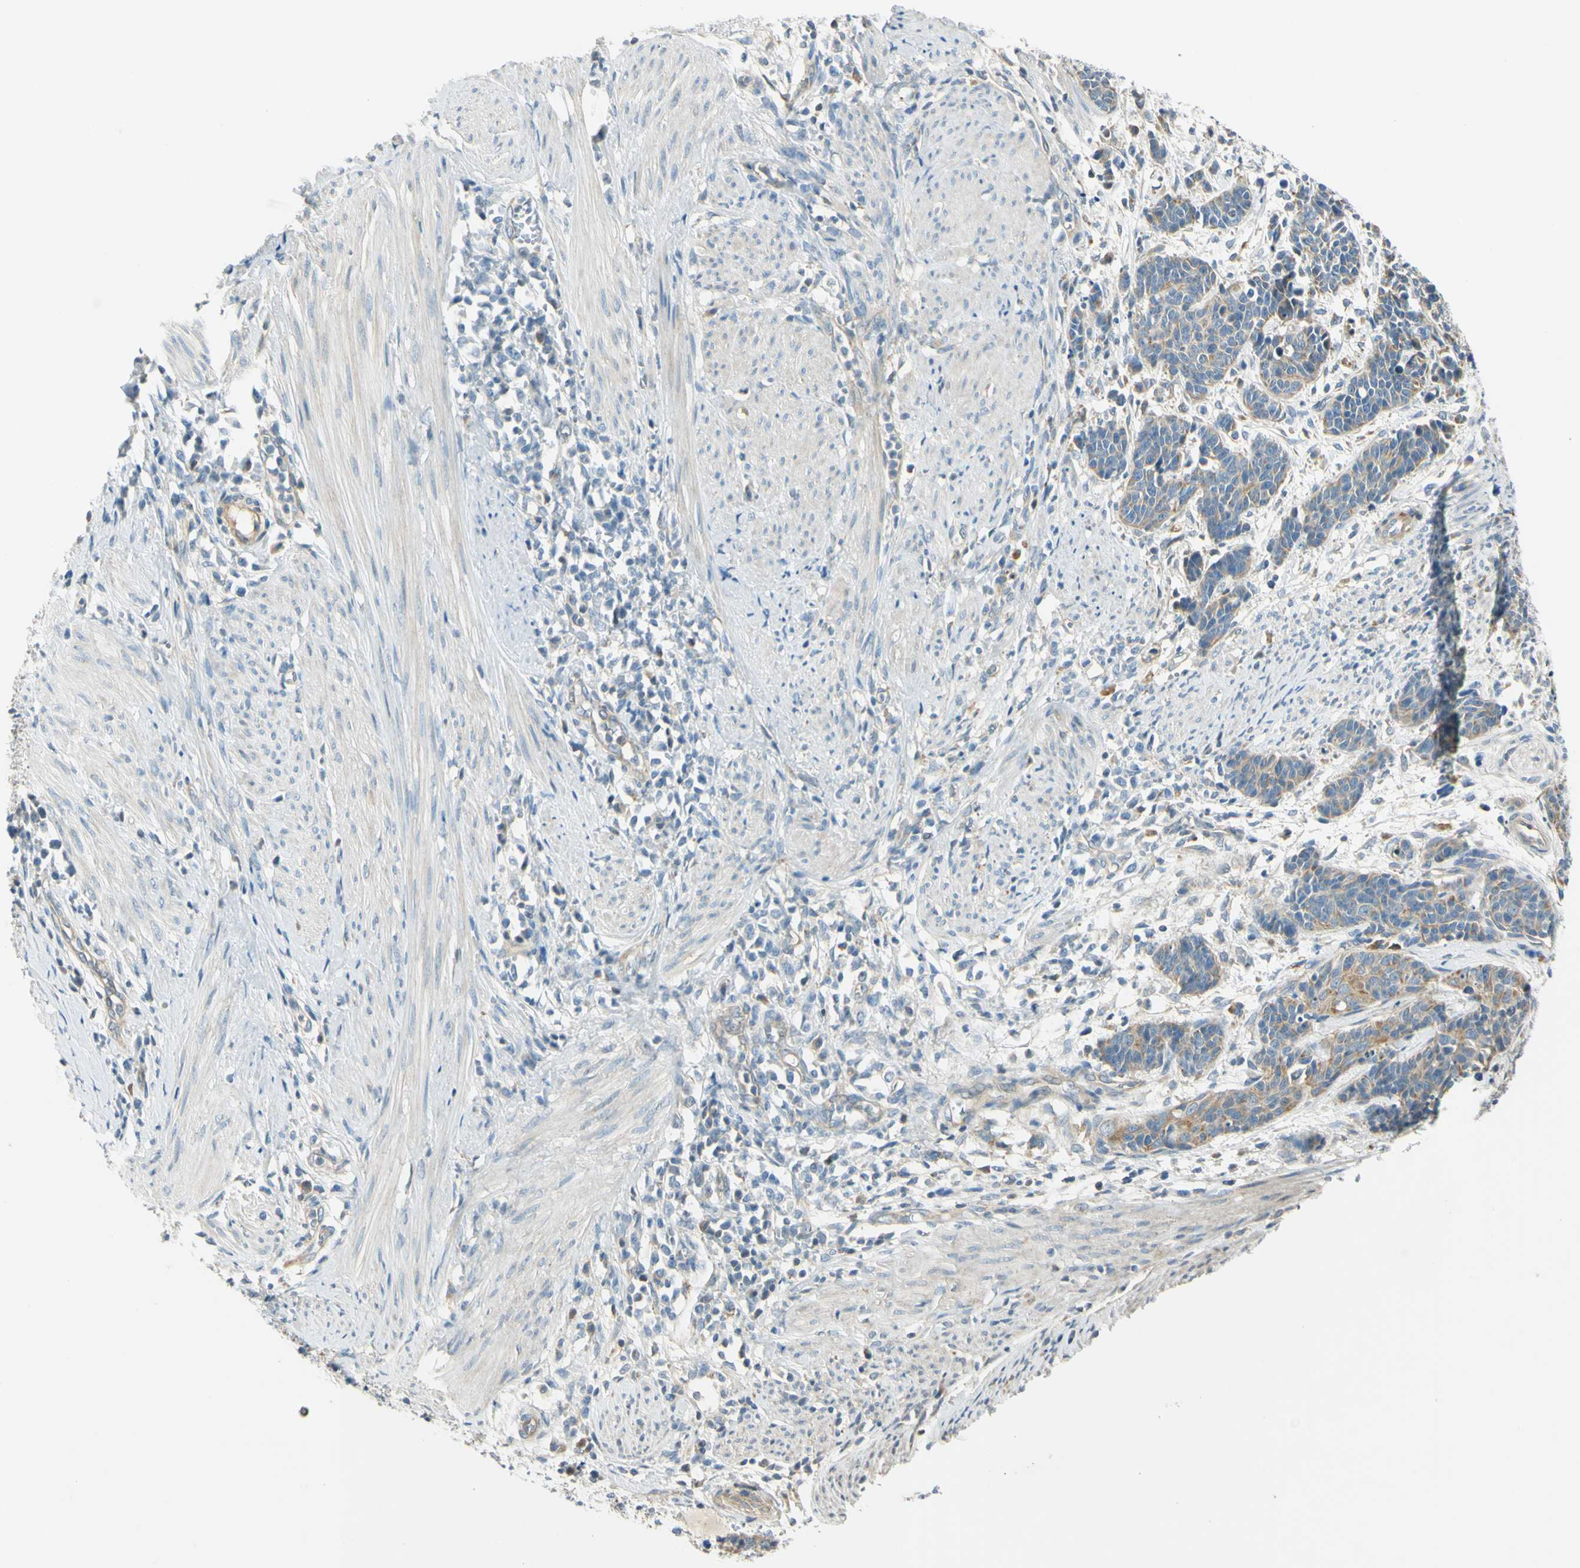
{"staining": {"intensity": "moderate", "quantity": "<25%", "location": "cytoplasmic/membranous"}, "tissue": "cervical cancer", "cell_type": "Tumor cells", "image_type": "cancer", "snomed": [{"axis": "morphology", "description": "Squamous cell carcinoma, NOS"}, {"axis": "topography", "description": "Cervix"}], "caption": "The immunohistochemical stain shows moderate cytoplasmic/membranous expression in tumor cells of cervical squamous cell carcinoma tissue.", "gene": "LAMA3", "patient": {"sex": "female", "age": 35}}